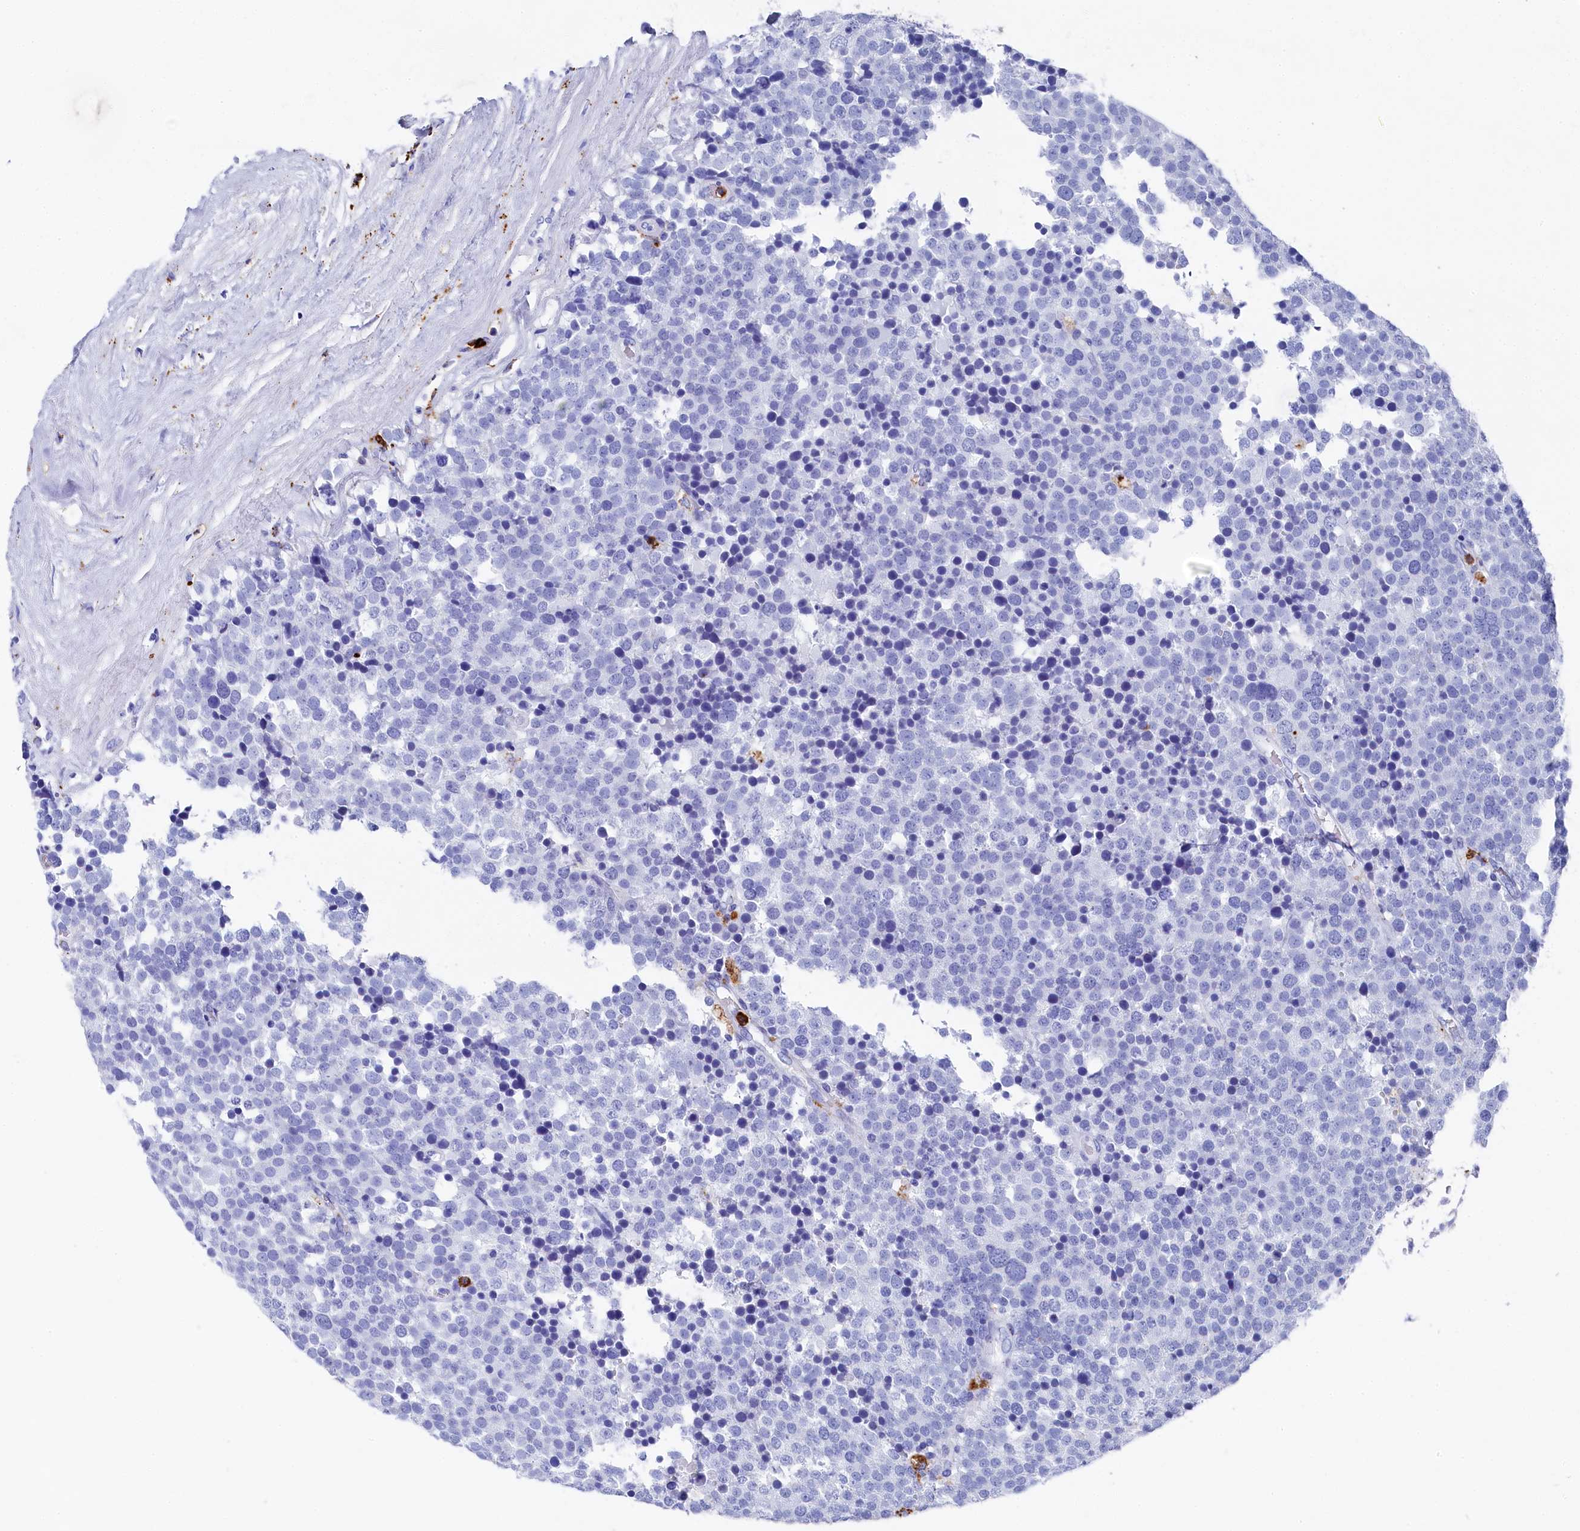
{"staining": {"intensity": "negative", "quantity": "none", "location": "none"}, "tissue": "testis cancer", "cell_type": "Tumor cells", "image_type": "cancer", "snomed": [{"axis": "morphology", "description": "Seminoma, NOS"}, {"axis": "topography", "description": "Testis"}], "caption": "Tumor cells show no significant protein staining in seminoma (testis).", "gene": "PLAC8", "patient": {"sex": "male", "age": 71}}